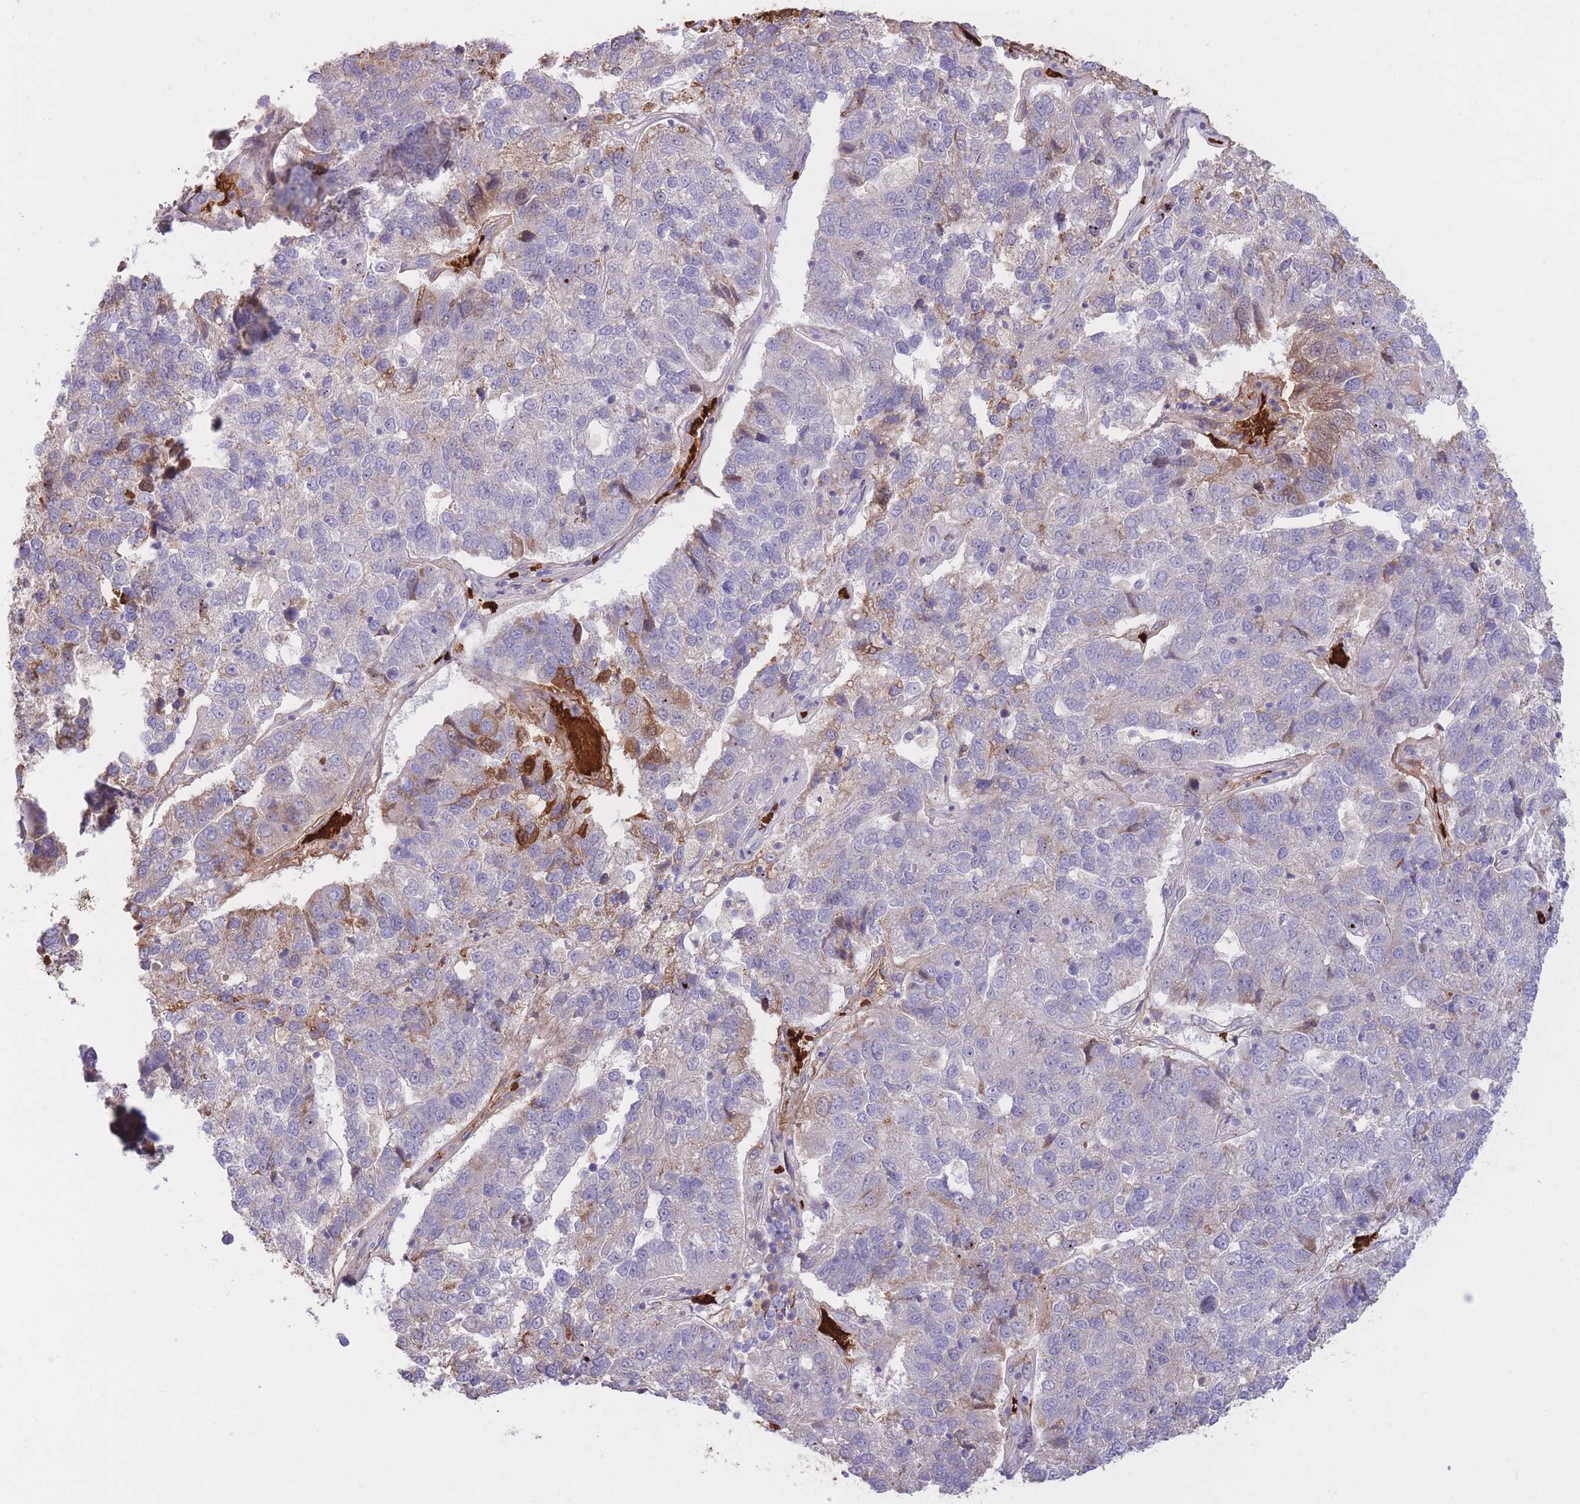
{"staining": {"intensity": "weak", "quantity": "<25%", "location": "cytoplasmic/membranous"}, "tissue": "pancreatic cancer", "cell_type": "Tumor cells", "image_type": "cancer", "snomed": [{"axis": "morphology", "description": "Adenocarcinoma, NOS"}, {"axis": "topography", "description": "Pancreas"}], "caption": "Adenocarcinoma (pancreatic) was stained to show a protein in brown. There is no significant positivity in tumor cells. The staining was performed using DAB (3,3'-diaminobenzidine) to visualize the protein expression in brown, while the nuclei were stained in blue with hematoxylin (Magnification: 20x).", "gene": "ATP10D", "patient": {"sex": "female", "age": 61}}